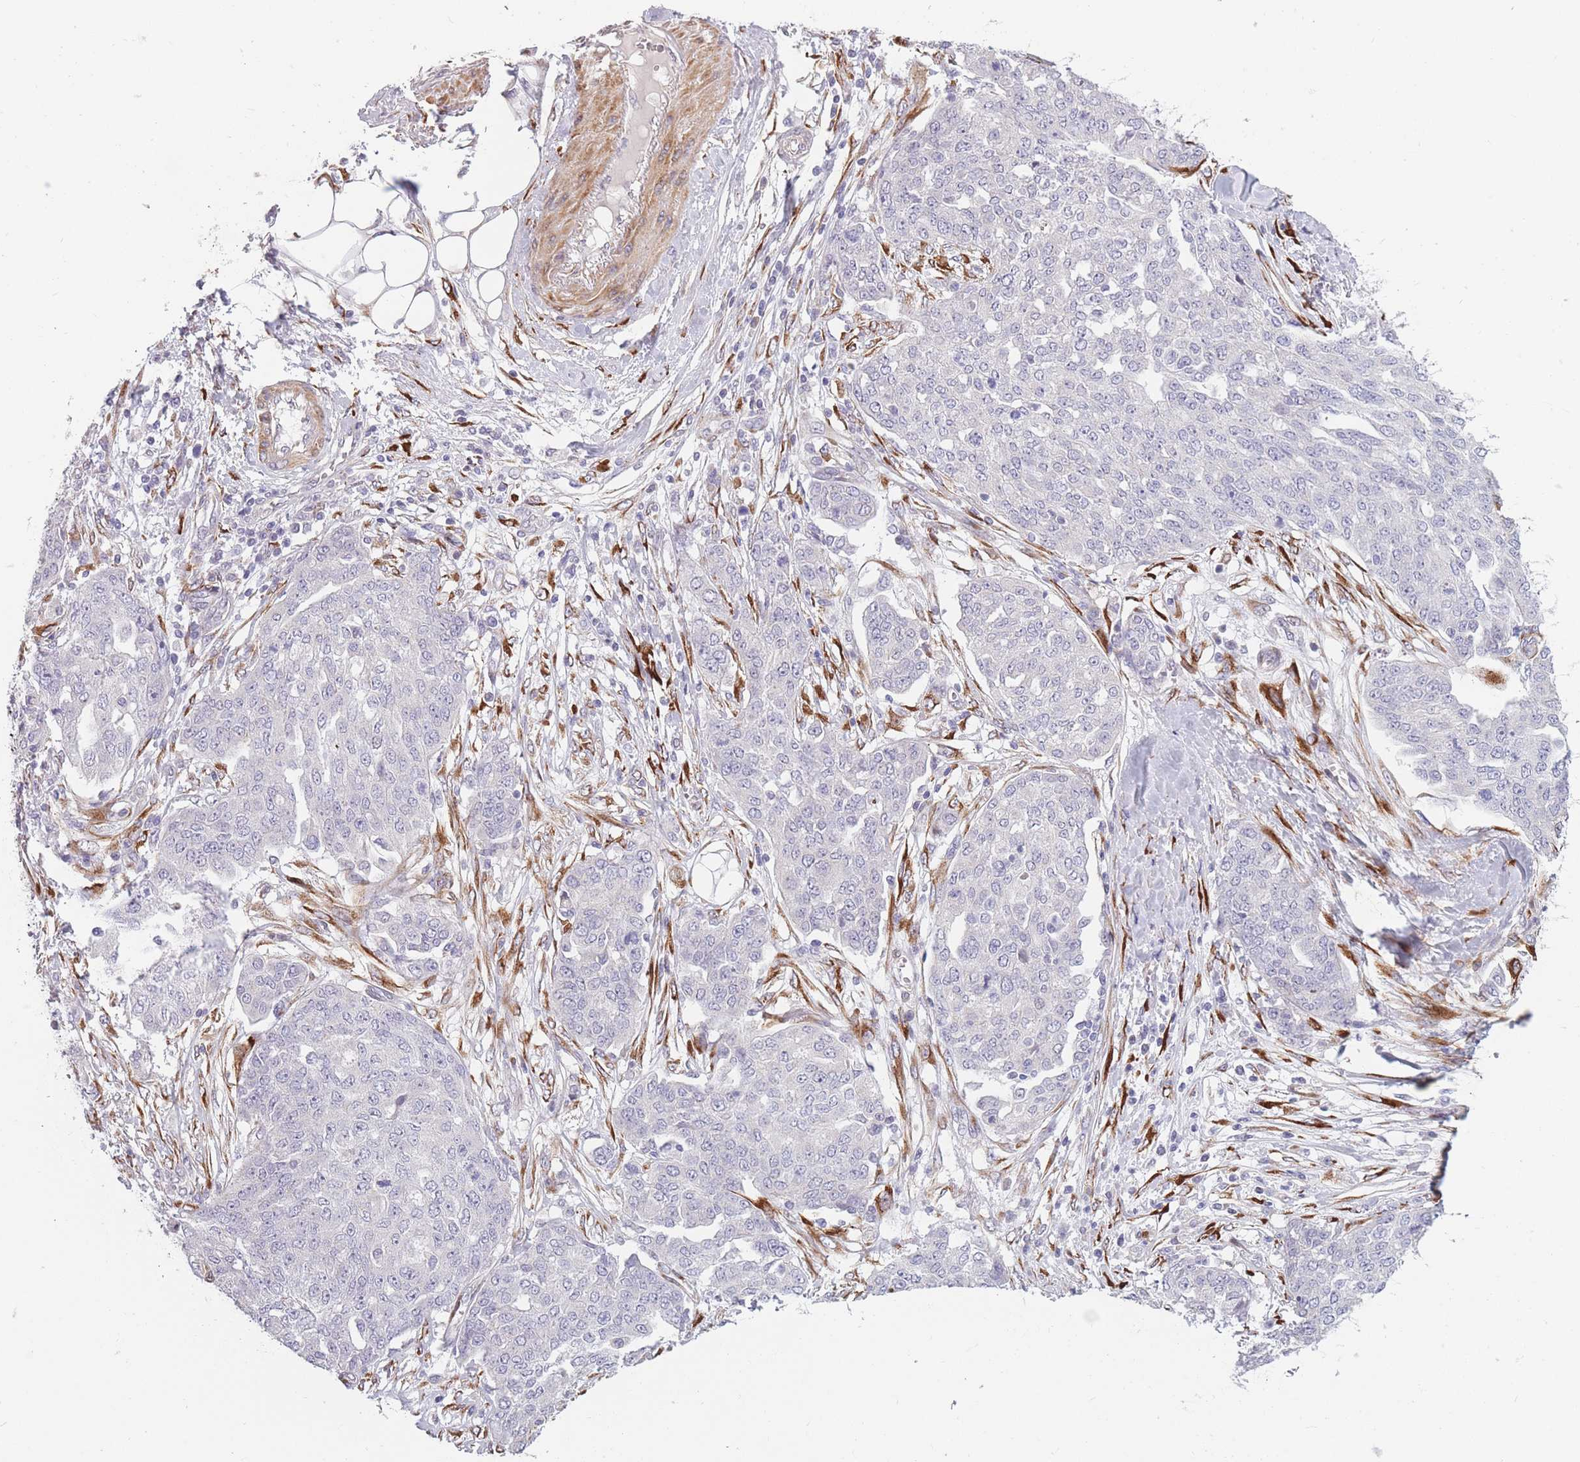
{"staining": {"intensity": "negative", "quantity": "none", "location": "none"}, "tissue": "ovarian cancer", "cell_type": "Tumor cells", "image_type": "cancer", "snomed": [{"axis": "morphology", "description": "Cystadenocarcinoma, serous, NOS"}, {"axis": "topography", "description": "Soft tissue"}, {"axis": "topography", "description": "Ovary"}], "caption": "The IHC histopathology image has no significant positivity in tumor cells of ovarian cancer tissue.", "gene": "CCNQ", "patient": {"sex": "female", "age": 57}}